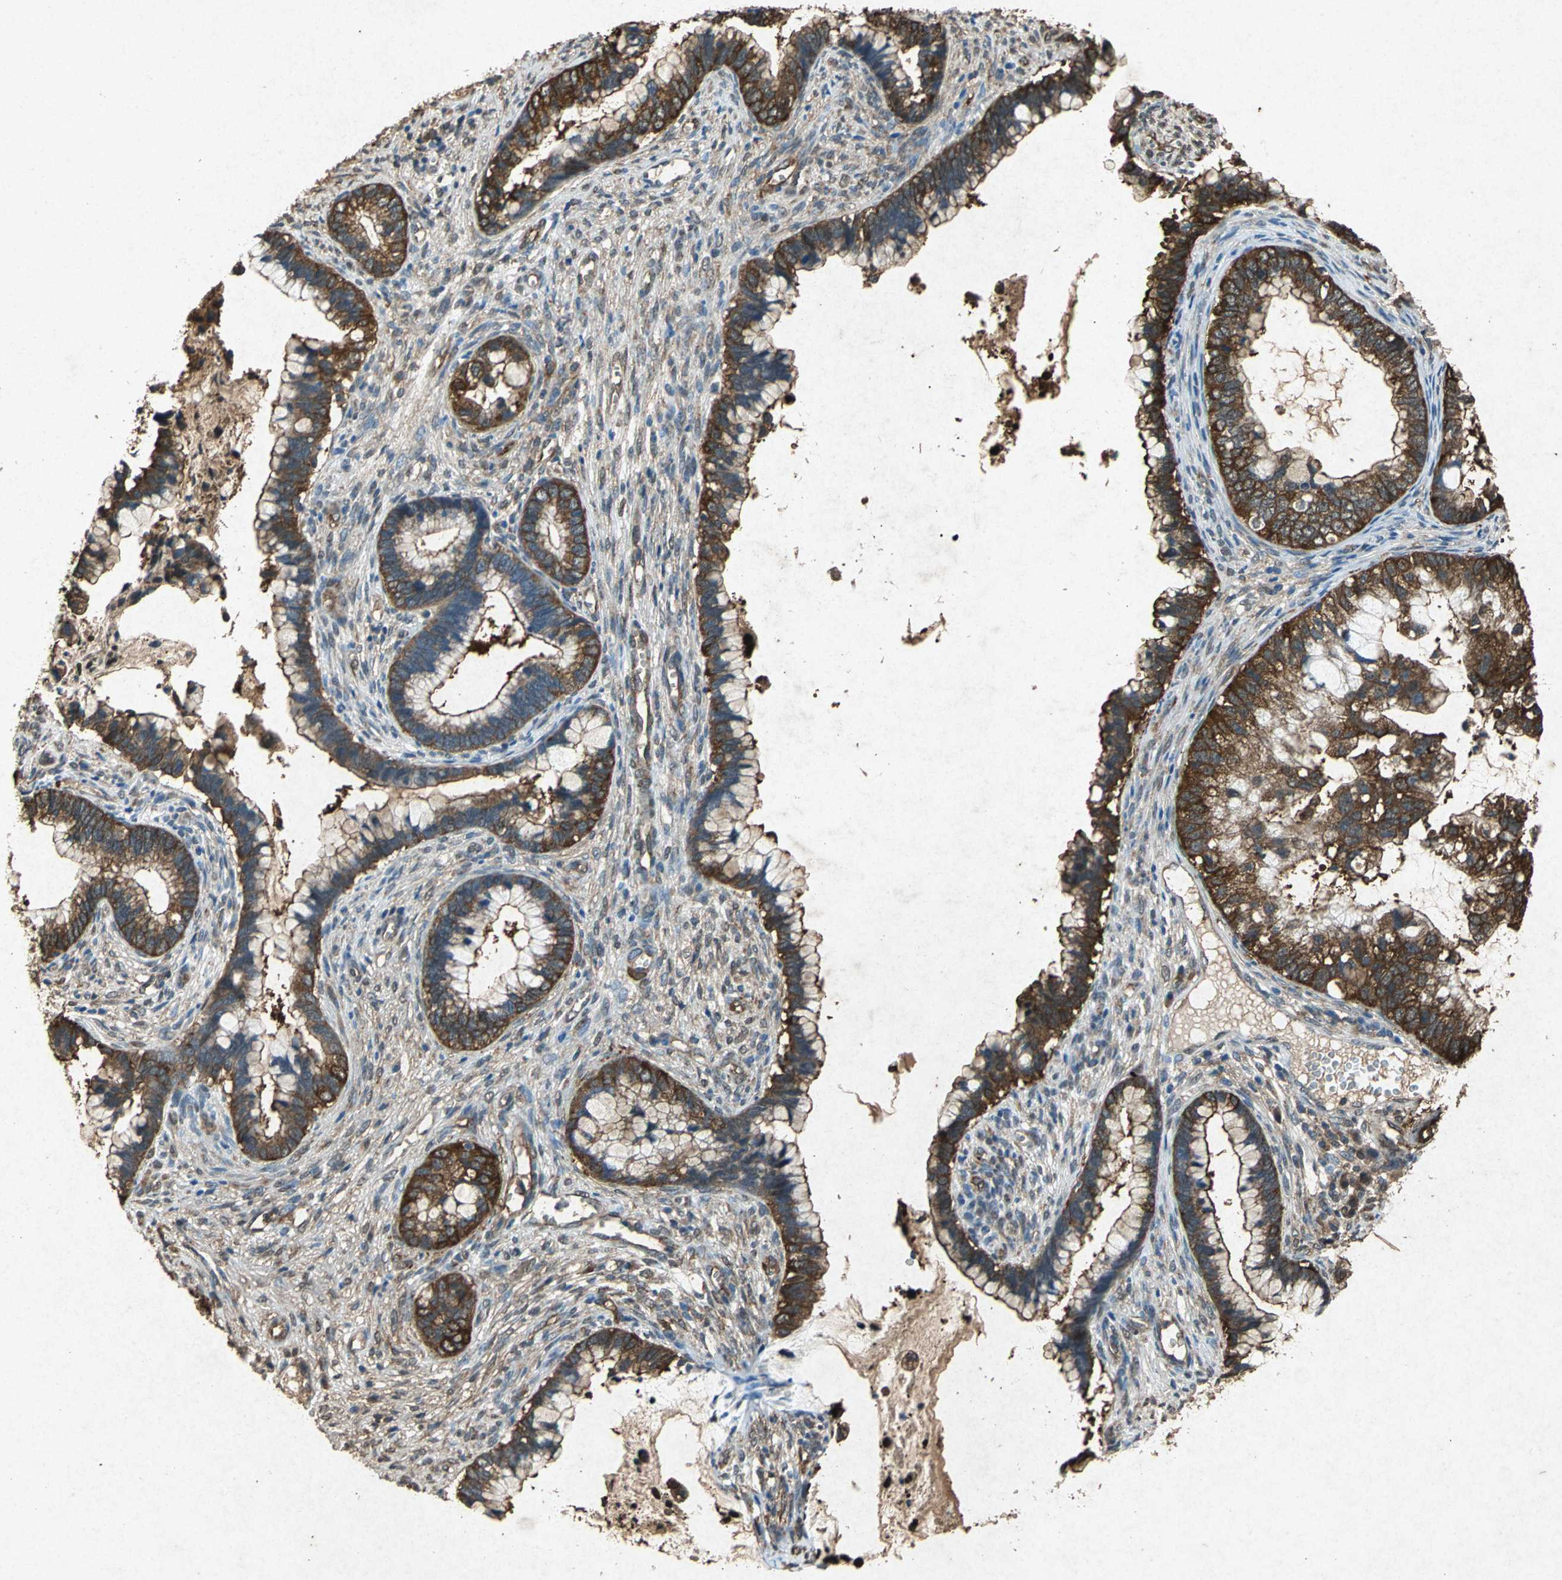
{"staining": {"intensity": "strong", "quantity": ">75%", "location": "cytoplasmic/membranous"}, "tissue": "cervical cancer", "cell_type": "Tumor cells", "image_type": "cancer", "snomed": [{"axis": "morphology", "description": "Adenocarcinoma, NOS"}, {"axis": "topography", "description": "Cervix"}], "caption": "Tumor cells show high levels of strong cytoplasmic/membranous positivity in approximately >75% of cells in human cervical cancer (adenocarcinoma).", "gene": "HSP90AB1", "patient": {"sex": "female", "age": 44}}